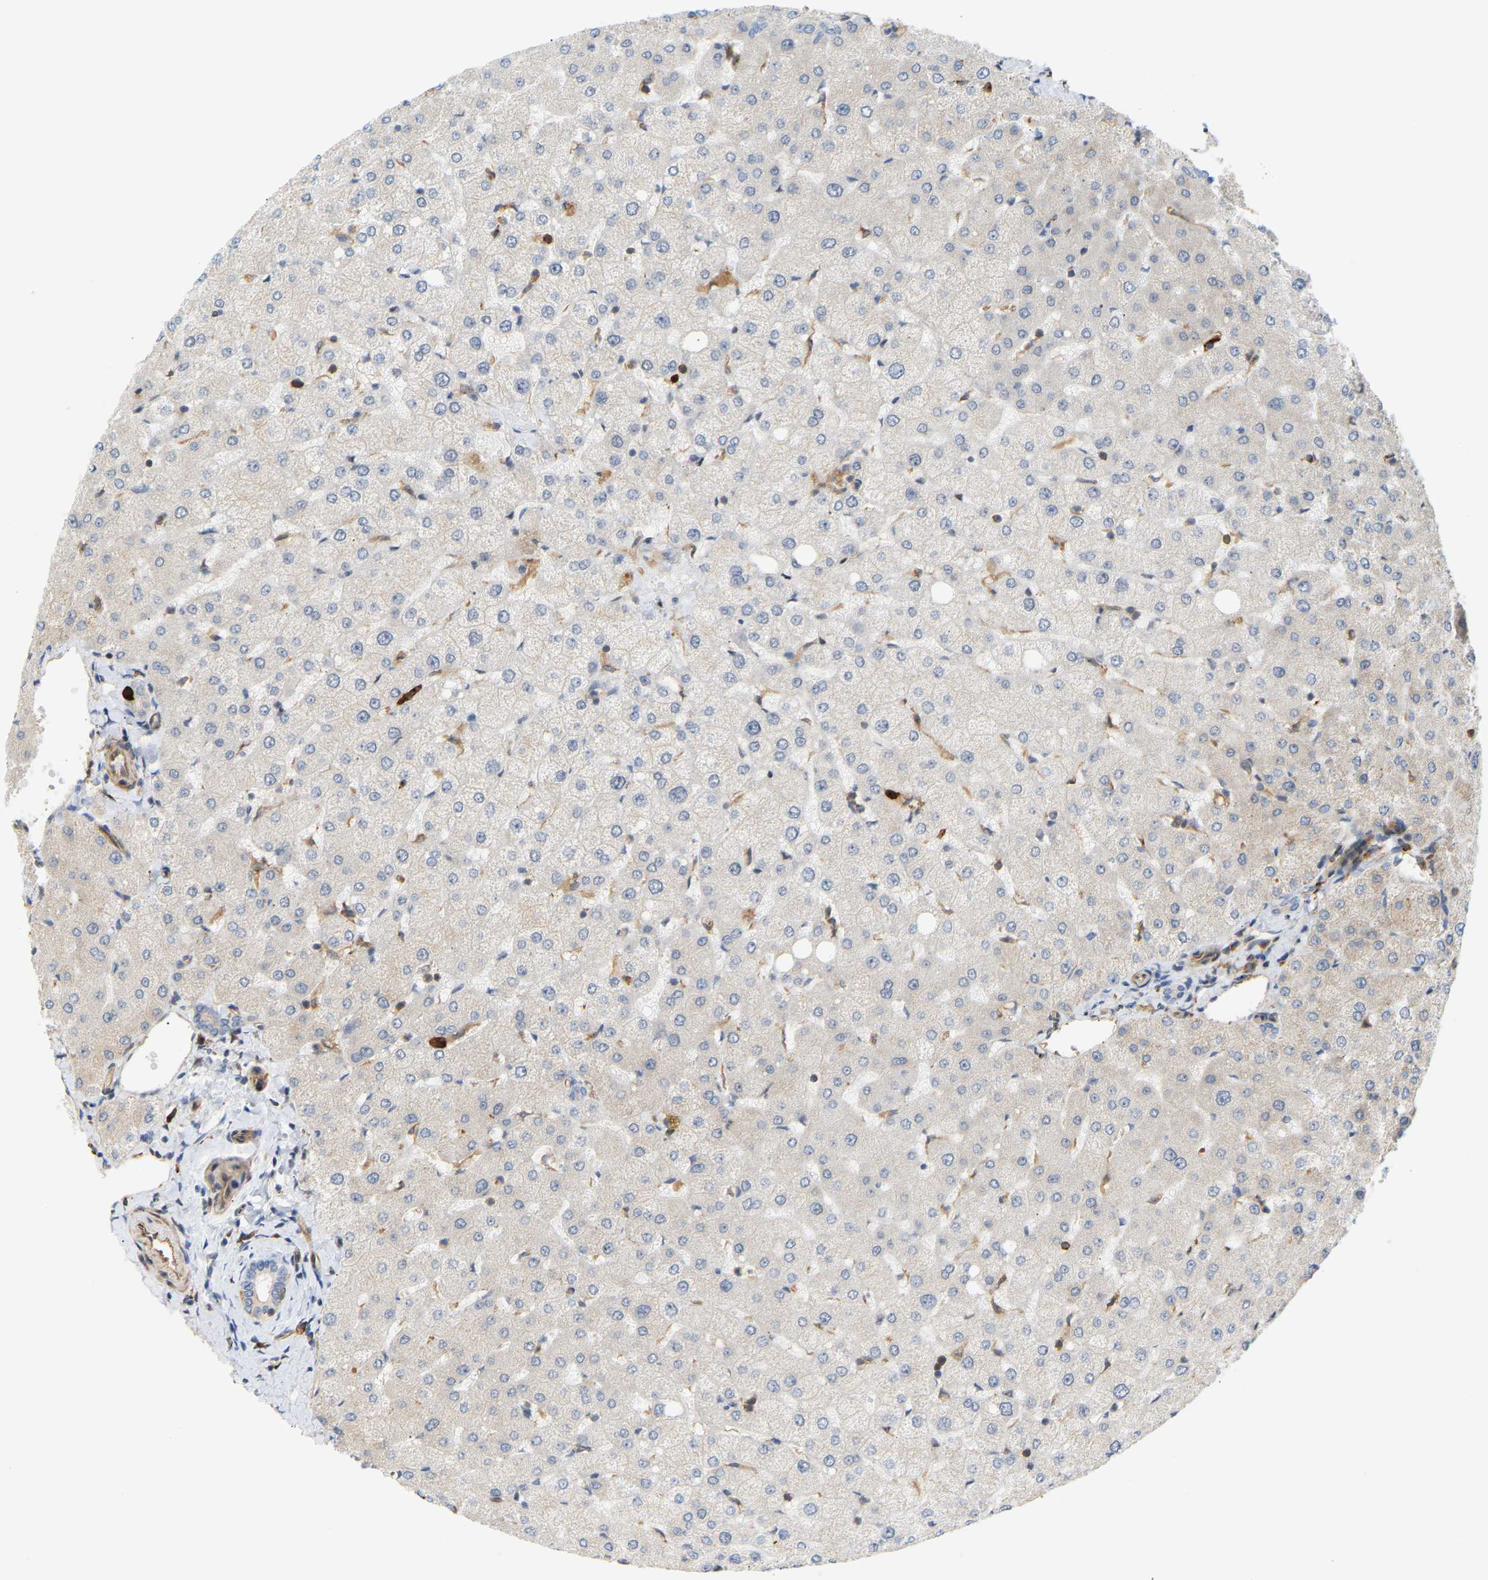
{"staining": {"intensity": "weak", "quantity": "<25%", "location": "cytoplasmic/membranous"}, "tissue": "liver", "cell_type": "Cholangiocytes", "image_type": "normal", "snomed": [{"axis": "morphology", "description": "Normal tissue, NOS"}, {"axis": "topography", "description": "Liver"}], "caption": "A micrograph of liver stained for a protein reveals no brown staining in cholangiocytes. Nuclei are stained in blue.", "gene": "PLCG2", "patient": {"sex": "female", "age": 54}}